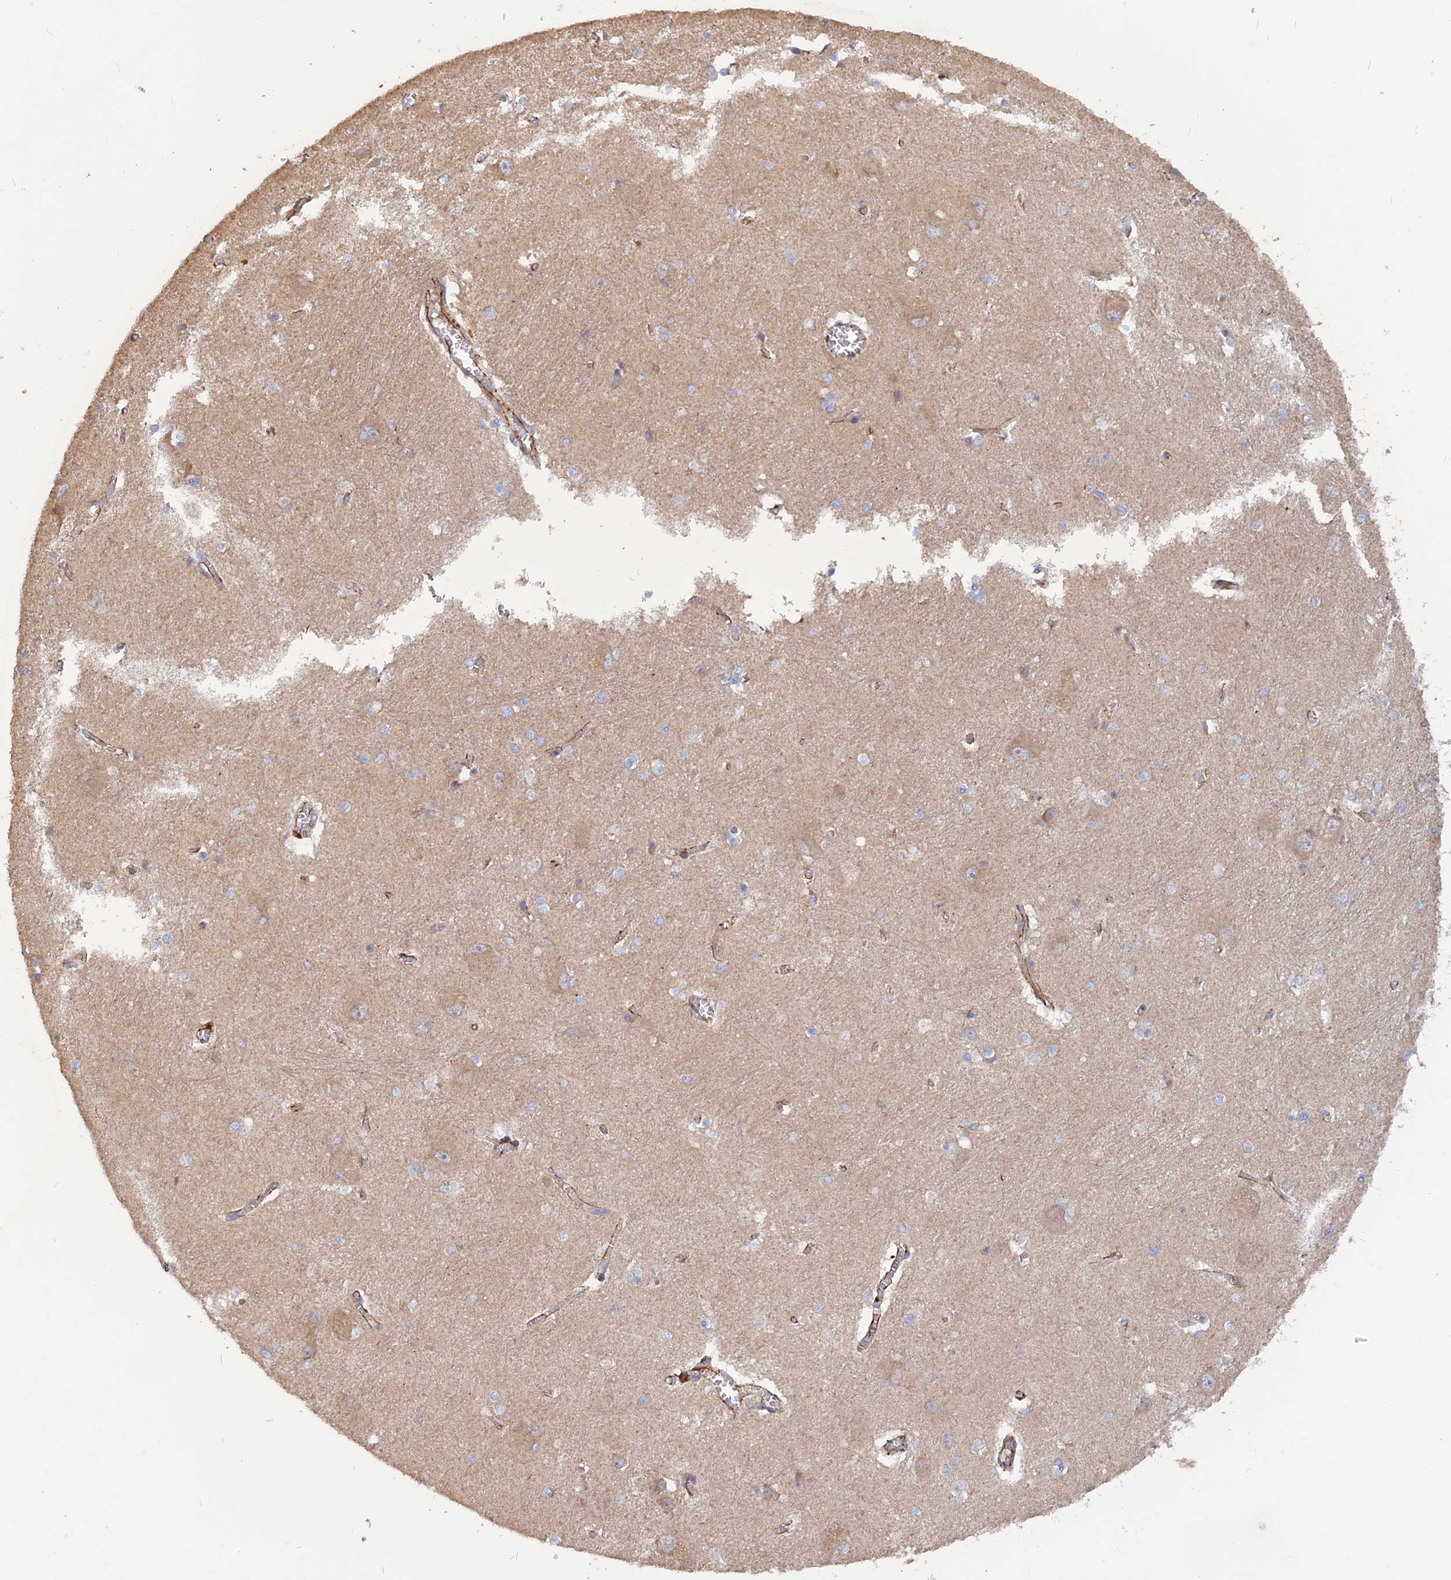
{"staining": {"intensity": "weak", "quantity": "<25%", "location": "cytoplasmic/membranous"}, "tissue": "caudate", "cell_type": "Glial cells", "image_type": "normal", "snomed": [{"axis": "morphology", "description": "Normal tissue, NOS"}, {"axis": "topography", "description": "Lateral ventricle wall"}], "caption": "Immunohistochemistry (IHC) histopathology image of unremarkable caudate stained for a protein (brown), which displays no expression in glial cells. The staining was performed using DAB (3,3'-diaminobenzidine) to visualize the protein expression in brown, while the nuclei were stained in blue with hematoxylin (Magnification: 20x).", "gene": "ARHGAP40", "patient": {"sex": "male", "age": 37}}